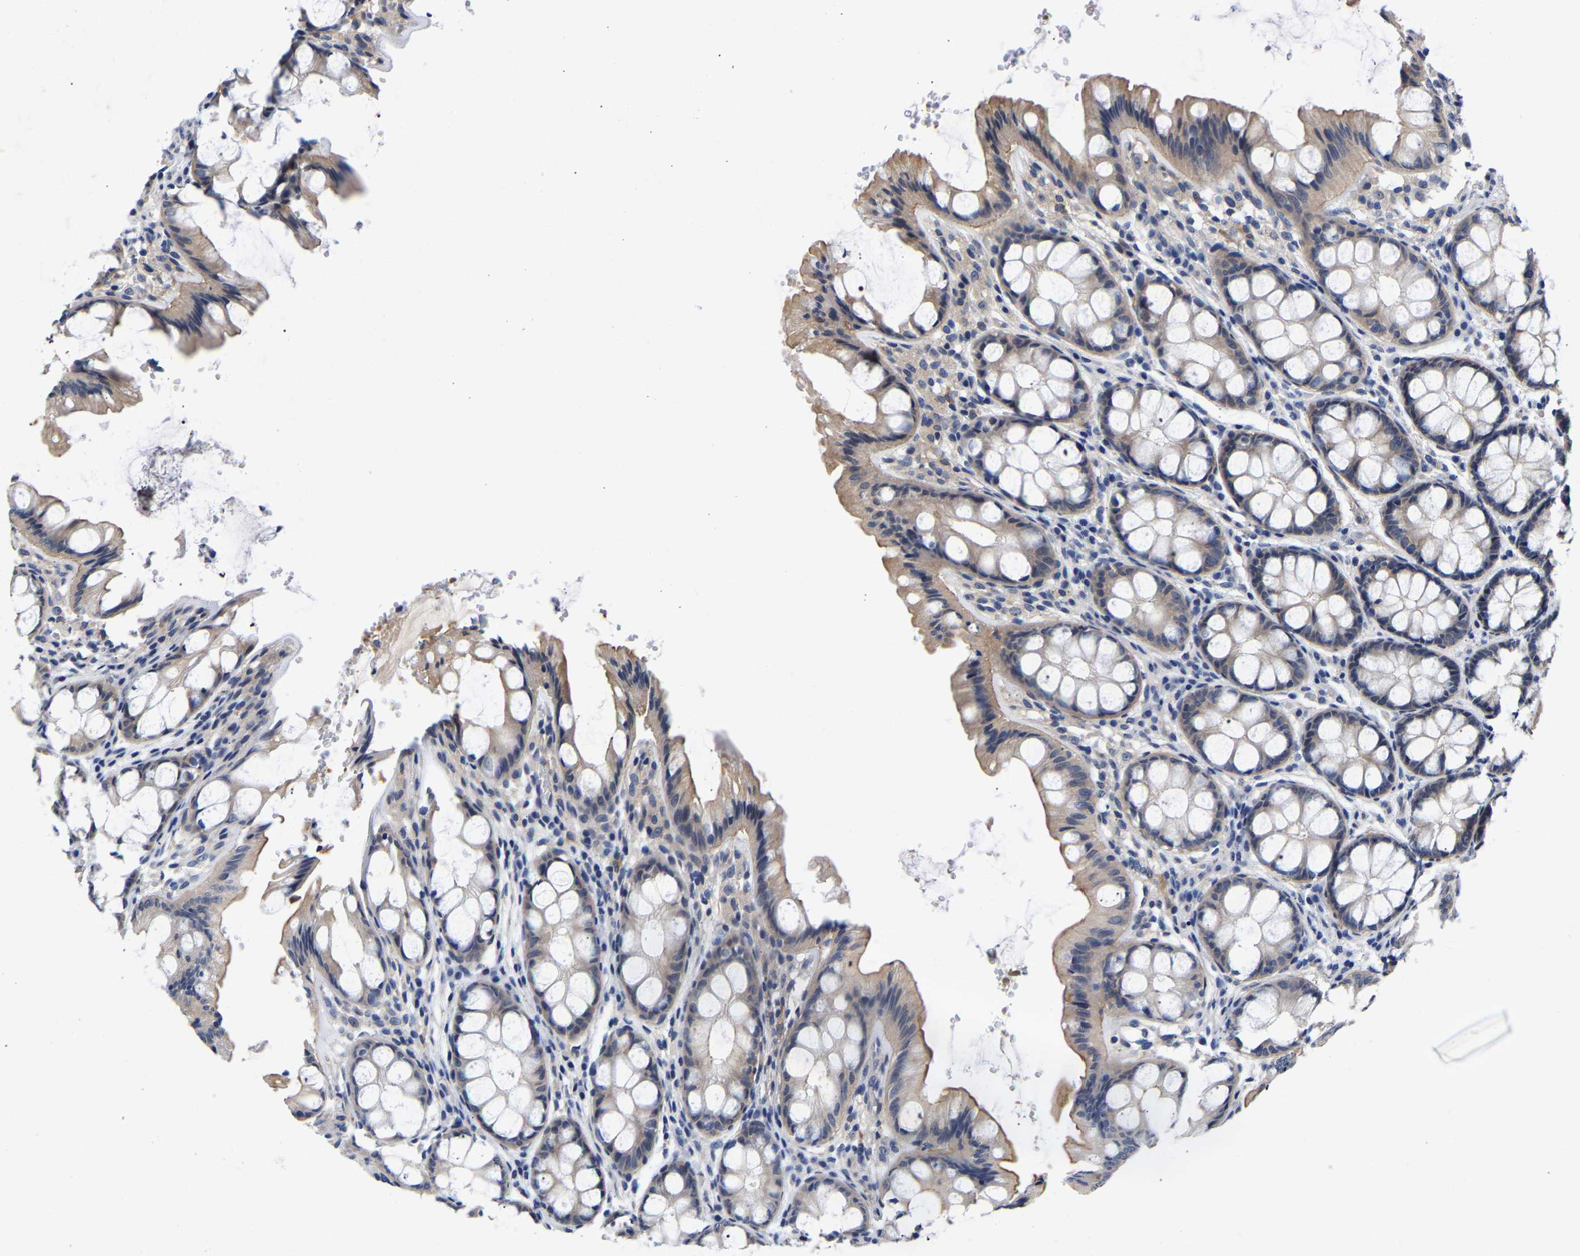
{"staining": {"intensity": "negative", "quantity": "none", "location": "none"}, "tissue": "colon", "cell_type": "Endothelial cells", "image_type": "normal", "snomed": [{"axis": "morphology", "description": "Normal tissue, NOS"}, {"axis": "topography", "description": "Colon"}], "caption": "Normal colon was stained to show a protein in brown. There is no significant expression in endothelial cells.", "gene": "CCDC6", "patient": {"sex": "male", "age": 47}}